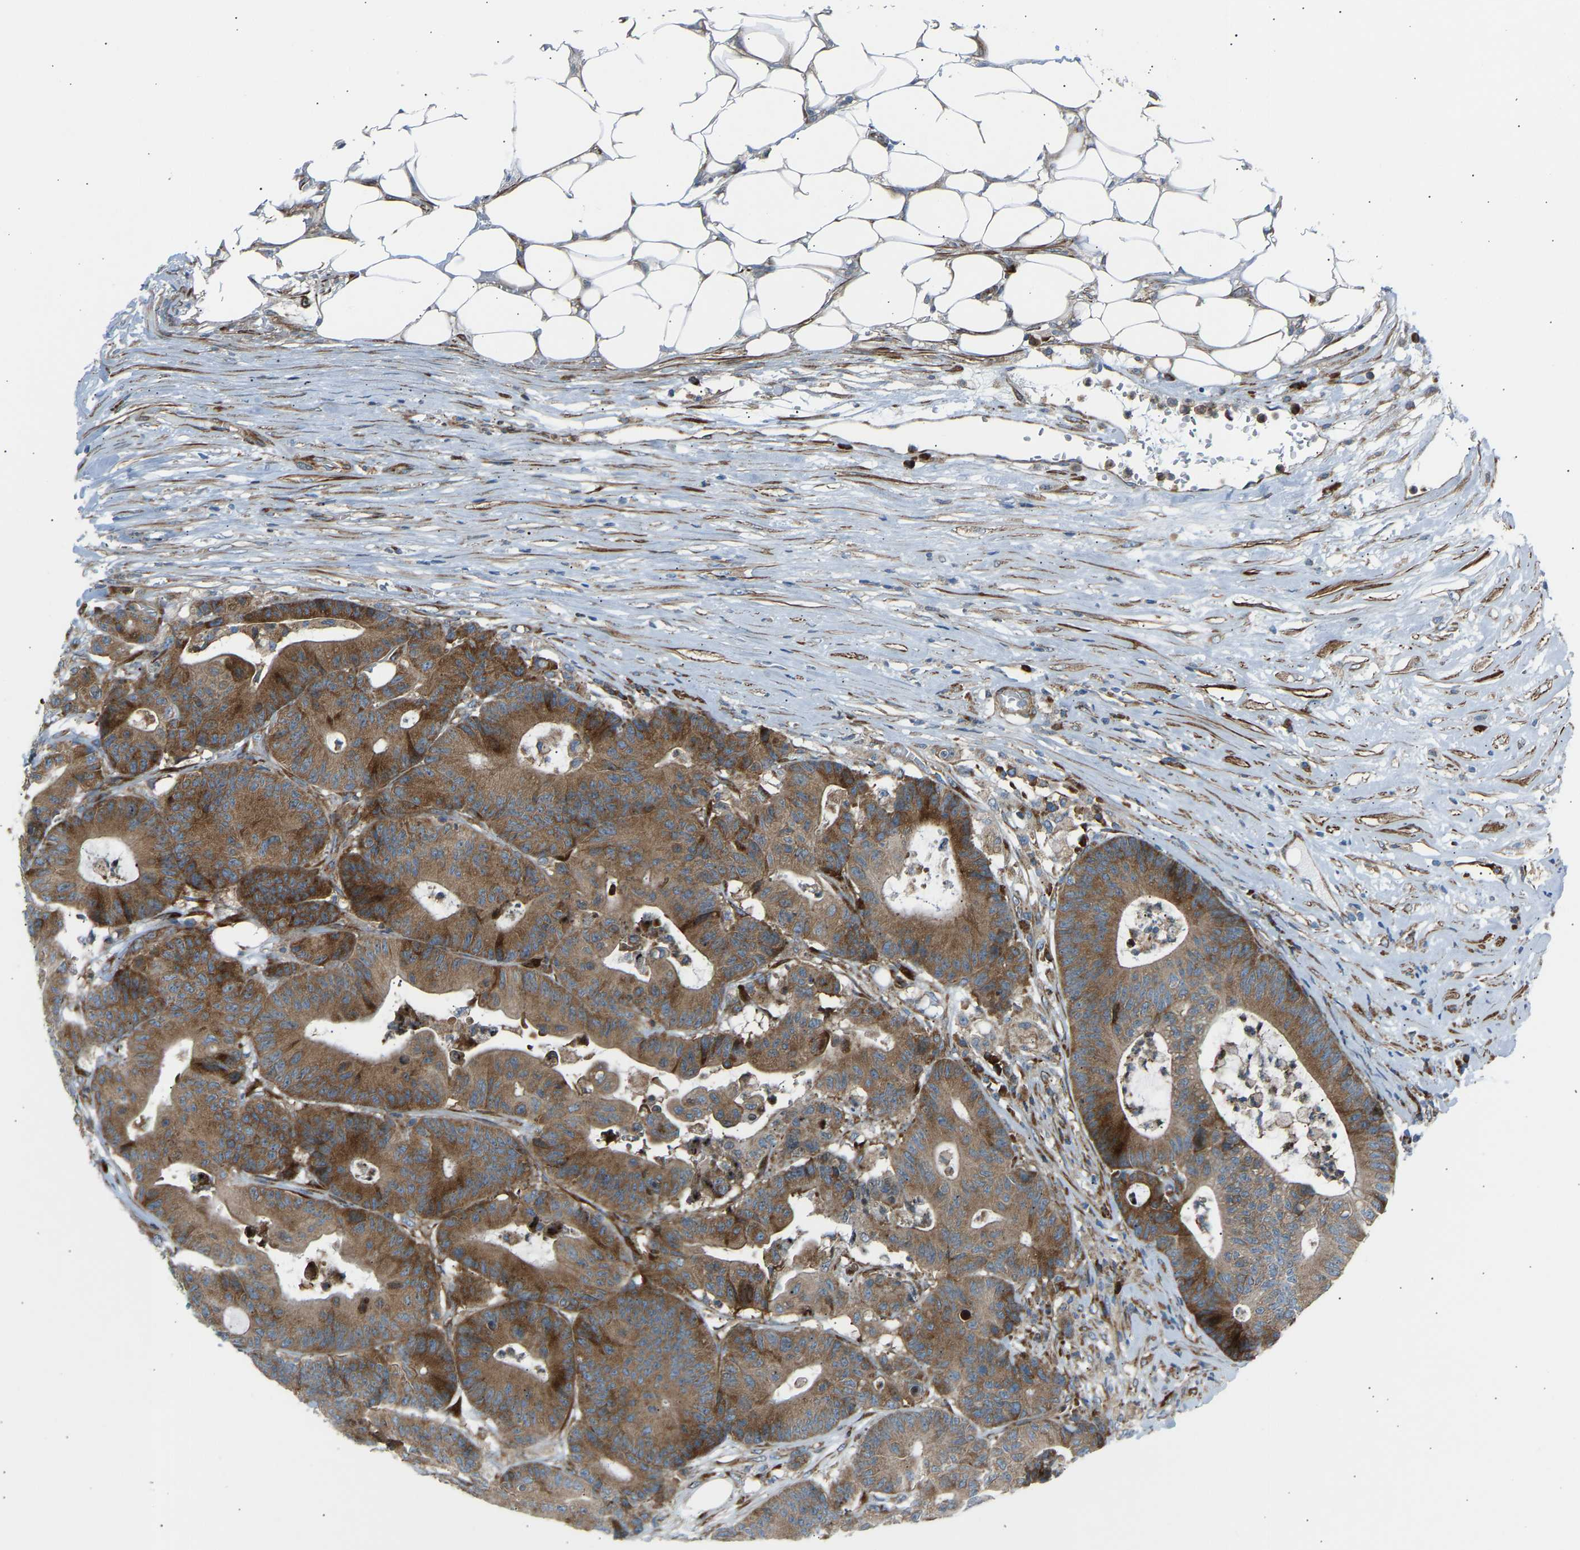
{"staining": {"intensity": "moderate", "quantity": ">75%", "location": "cytoplasmic/membranous"}, "tissue": "colorectal cancer", "cell_type": "Tumor cells", "image_type": "cancer", "snomed": [{"axis": "morphology", "description": "Adenocarcinoma, NOS"}, {"axis": "topography", "description": "Colon"}], "caption": "Colorectal adenocarcinoma stained with immunohistochemistry (IHC) demonstrates moderate cytoplasmic/membranous staining in about >75% of tumor cells.", "gene": "VPS41", "patient": {"sex": "female", "age": 84}}